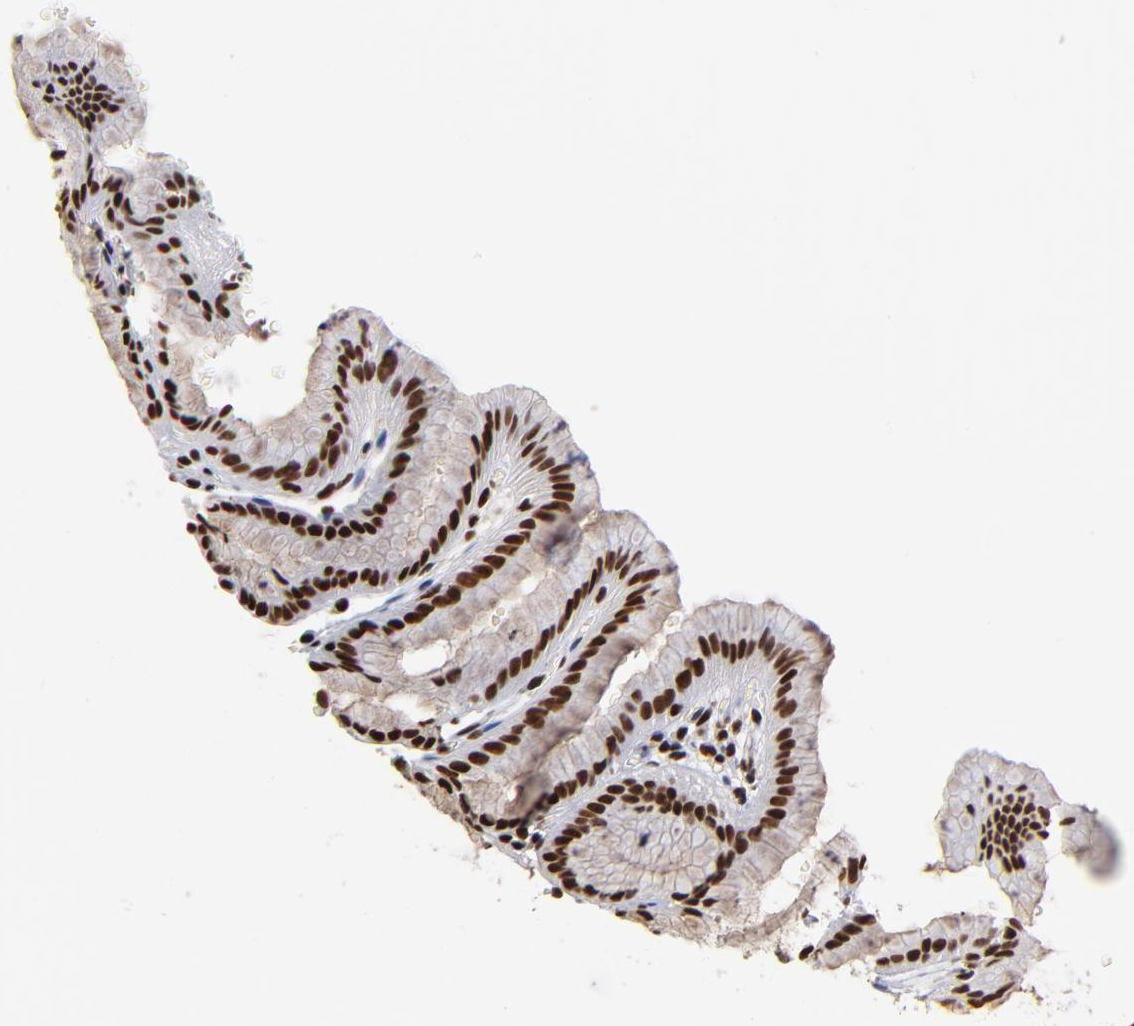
{"staining": {"intensity": "strong", "quantity": ">75%", "location": "cytoplasmic/membranous,nuclear"}, "tissue": "stomach", "cell_type": "Glandular cells", "image_type": "normal", "snomed": [{"axis": "morphology", "description": "Normal tissue, NOS"}, {"axis": "topography", "description": "Stomach"}], "caption": "This image exhibits unremarkable stomach stained with immunohistochemistry (IHC) to label a protein in brown. The cytoplasmic/membranous,nuclear of glandular cells show strong positivity for the protein. Nuclei are counter-stained blue.", "gene": "ZNF146", "patient": {"sex": "male", "age": 42}}